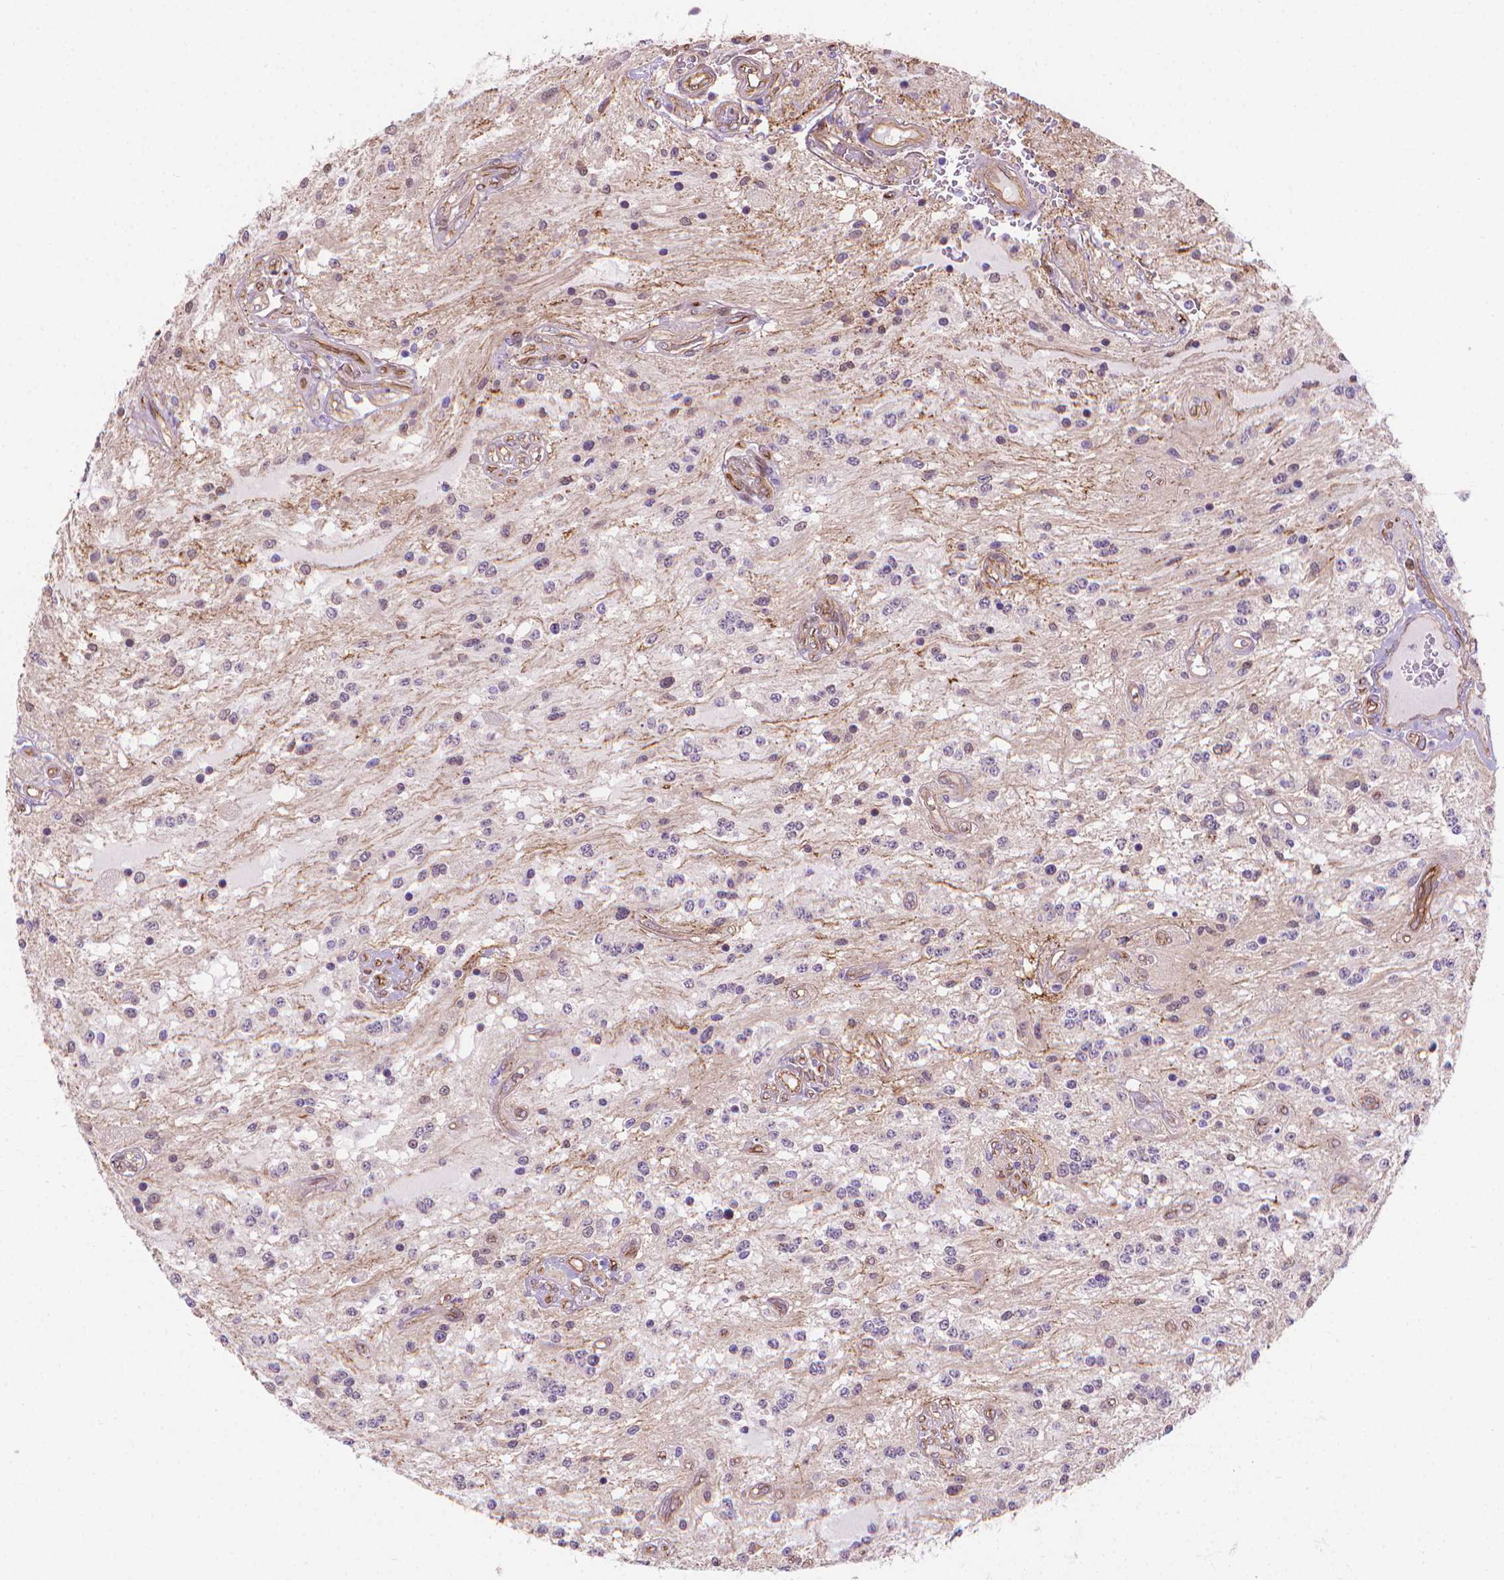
{"staining": {"intensity": "negative", "quantity": "none", "location": "none"}, "tissue": "glioma", "cell_type": "Tumor cells", "image_type": "cancer", "snomed": [{"axis": "morphology", "description": "Glioma, malignant, Low grade"}, {"axis": "topography", "description": "Cerebellum"}], "caption": "Histopathology image shows no protein staining in tumor cells of glioma tissue.", "gene": "CLIC4", "patient": {"sex": "female", "age": 14}}